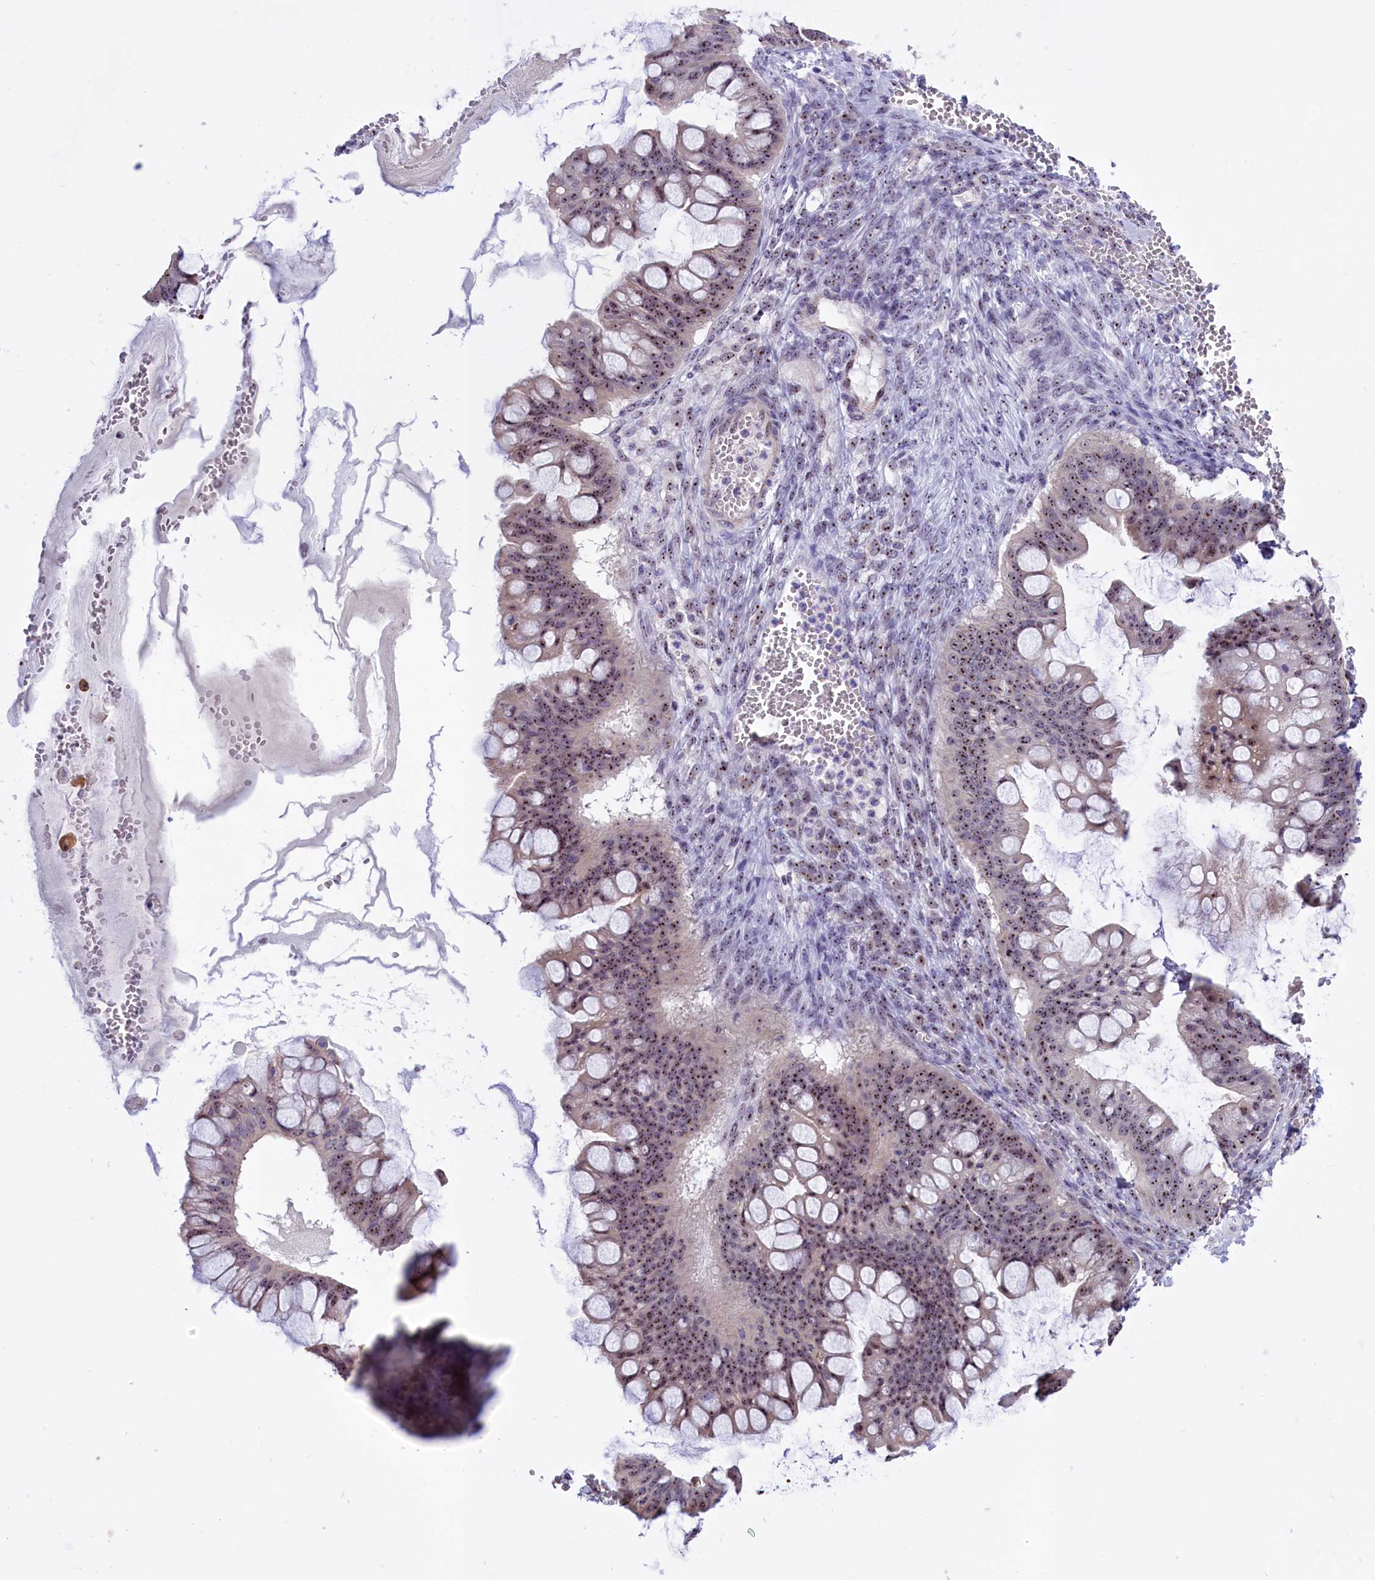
{"staining": {"intensity": "moderate", "quantity": ">75%", "location": "nuclear"}, "tissue": "ovarian cancer", "cell_type": "Tumor cells", "image_type": "cancer", "snomed": [{"axis": "morphology", "description": "Cystadenocarcinoma, mucinous, NOS"}, {"axis": "topography", "description": "Ovary"}], "caption": "Mucinous cystadenocarcinoma (ovarian) stained with a protein marker reveals moderate staining in tumor cells.", "gene": "TBL3", "patient": {"sex": "female", "age": 73}}